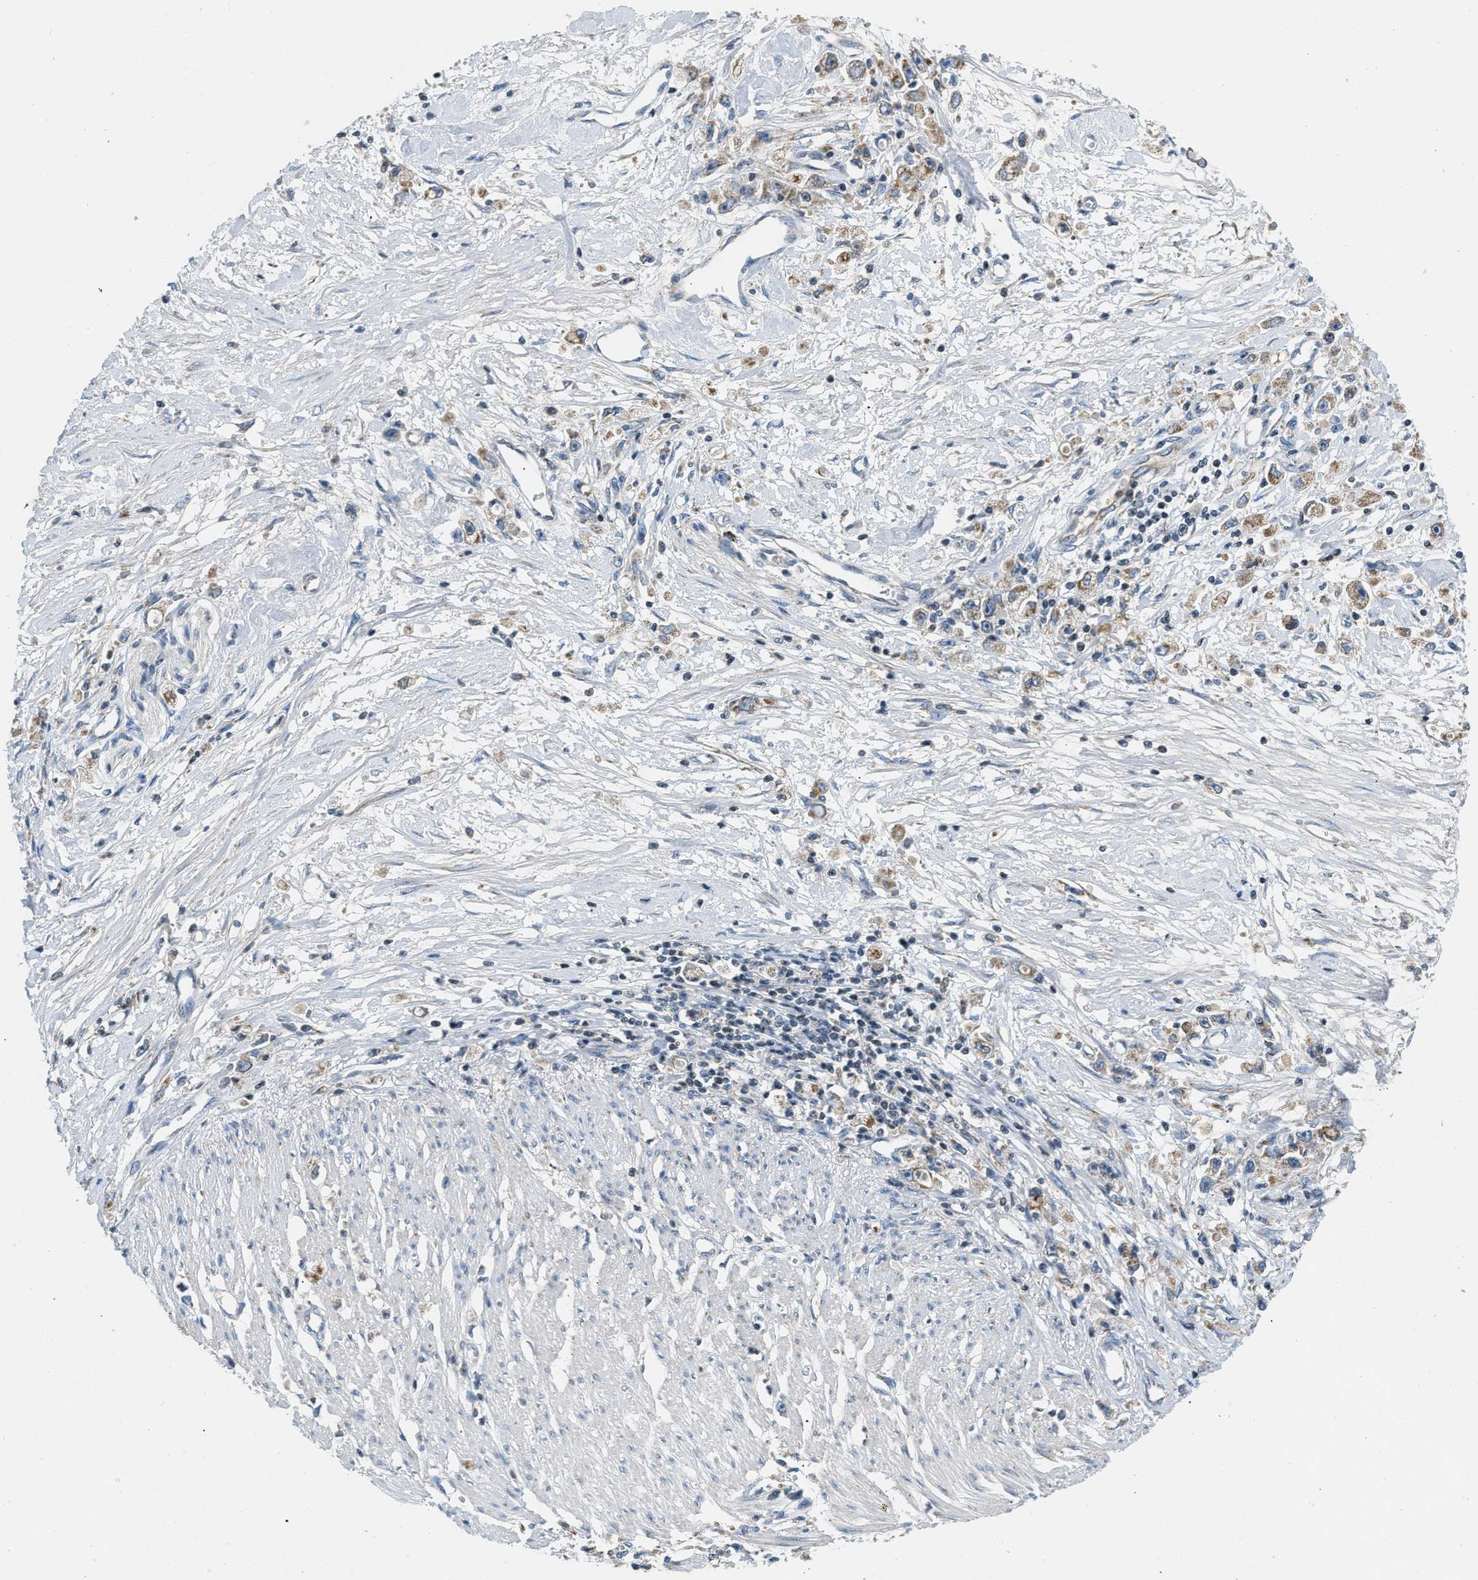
{"staining": {"intensity": "moderate", "quantity": ">75%", "location": "cytoplasmic/membranous"}, "tissue": "stomach cancer", "cell_type": "Tumor cells", "image_type": "cancer", "snomed": [{"axis": "morphology", "description": "Adenocarcinoma, NOS"}, {"axis": "topography", "description": "Stomach"}], "caption": "There is medium levels of moderate cytoplasmic/membranous positivity in tumor cells of stomach adenocarcinoma, as demonstrated by immunohistochemical staining (brown color).", "gene": "ACADVL", "patient": {"sex": "female", "age": 59}}